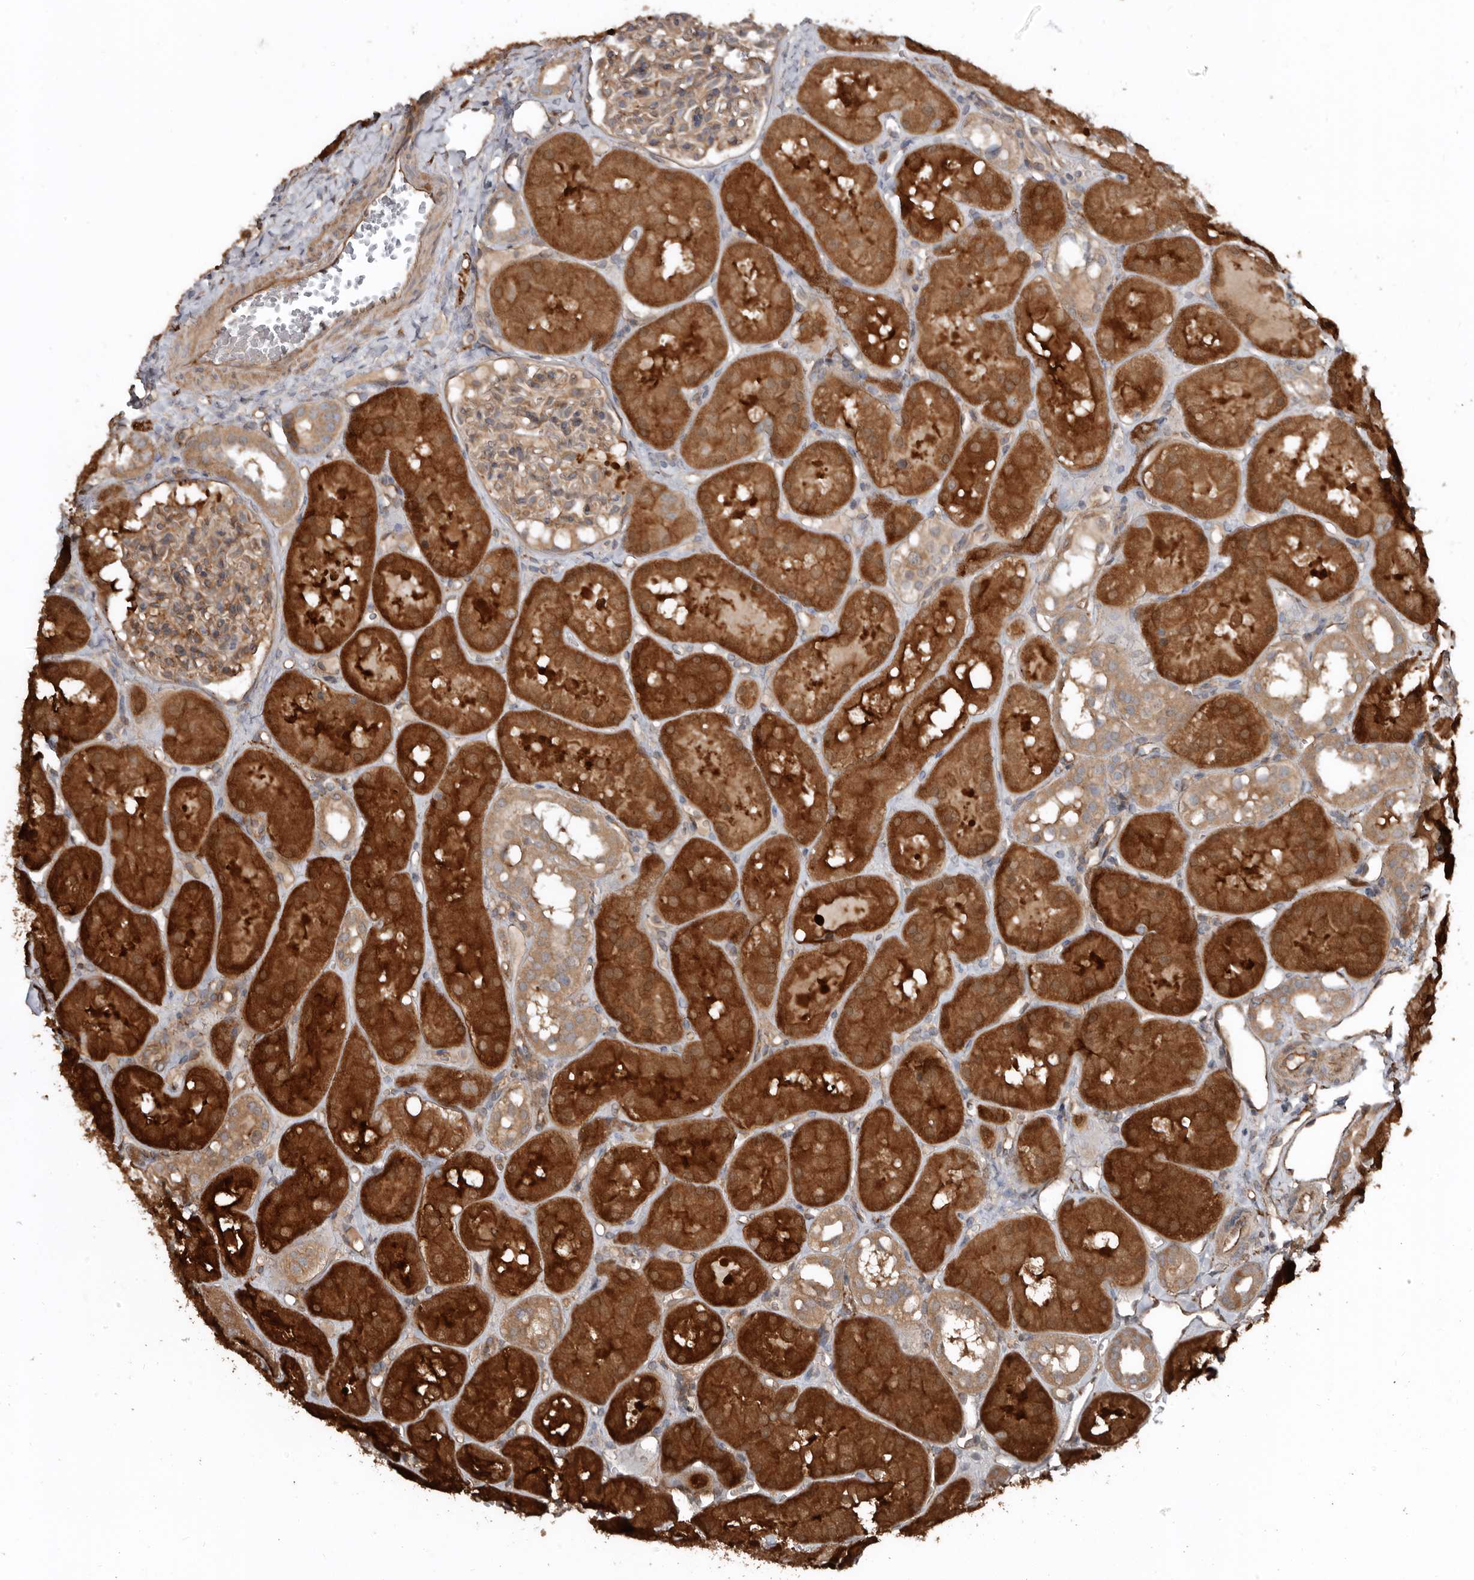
{"staining": {"intensity": "weak", "quantity": ">75%", "location": "cytoplasmic/membranous"}, "tissue": "kidney", "cell_type": "Cells in glomeruli", "image_type": "normal", "snomed": [{"axis": "morphology", "description": "Normal tissue, NOS"}, {"axis": "topography", "description": "Kidney"}], "caption": "This micrograph displays unremarkable kidney stained with immunohistochemistry to label a protein in brown. The cytoplasmic/membranous of cells in glomeruli show weak positivity for the protein. Nuclei are counter-stained blue.", "gene": "EXOC3L1", "patient": {"sex": "male", "age": 16}}